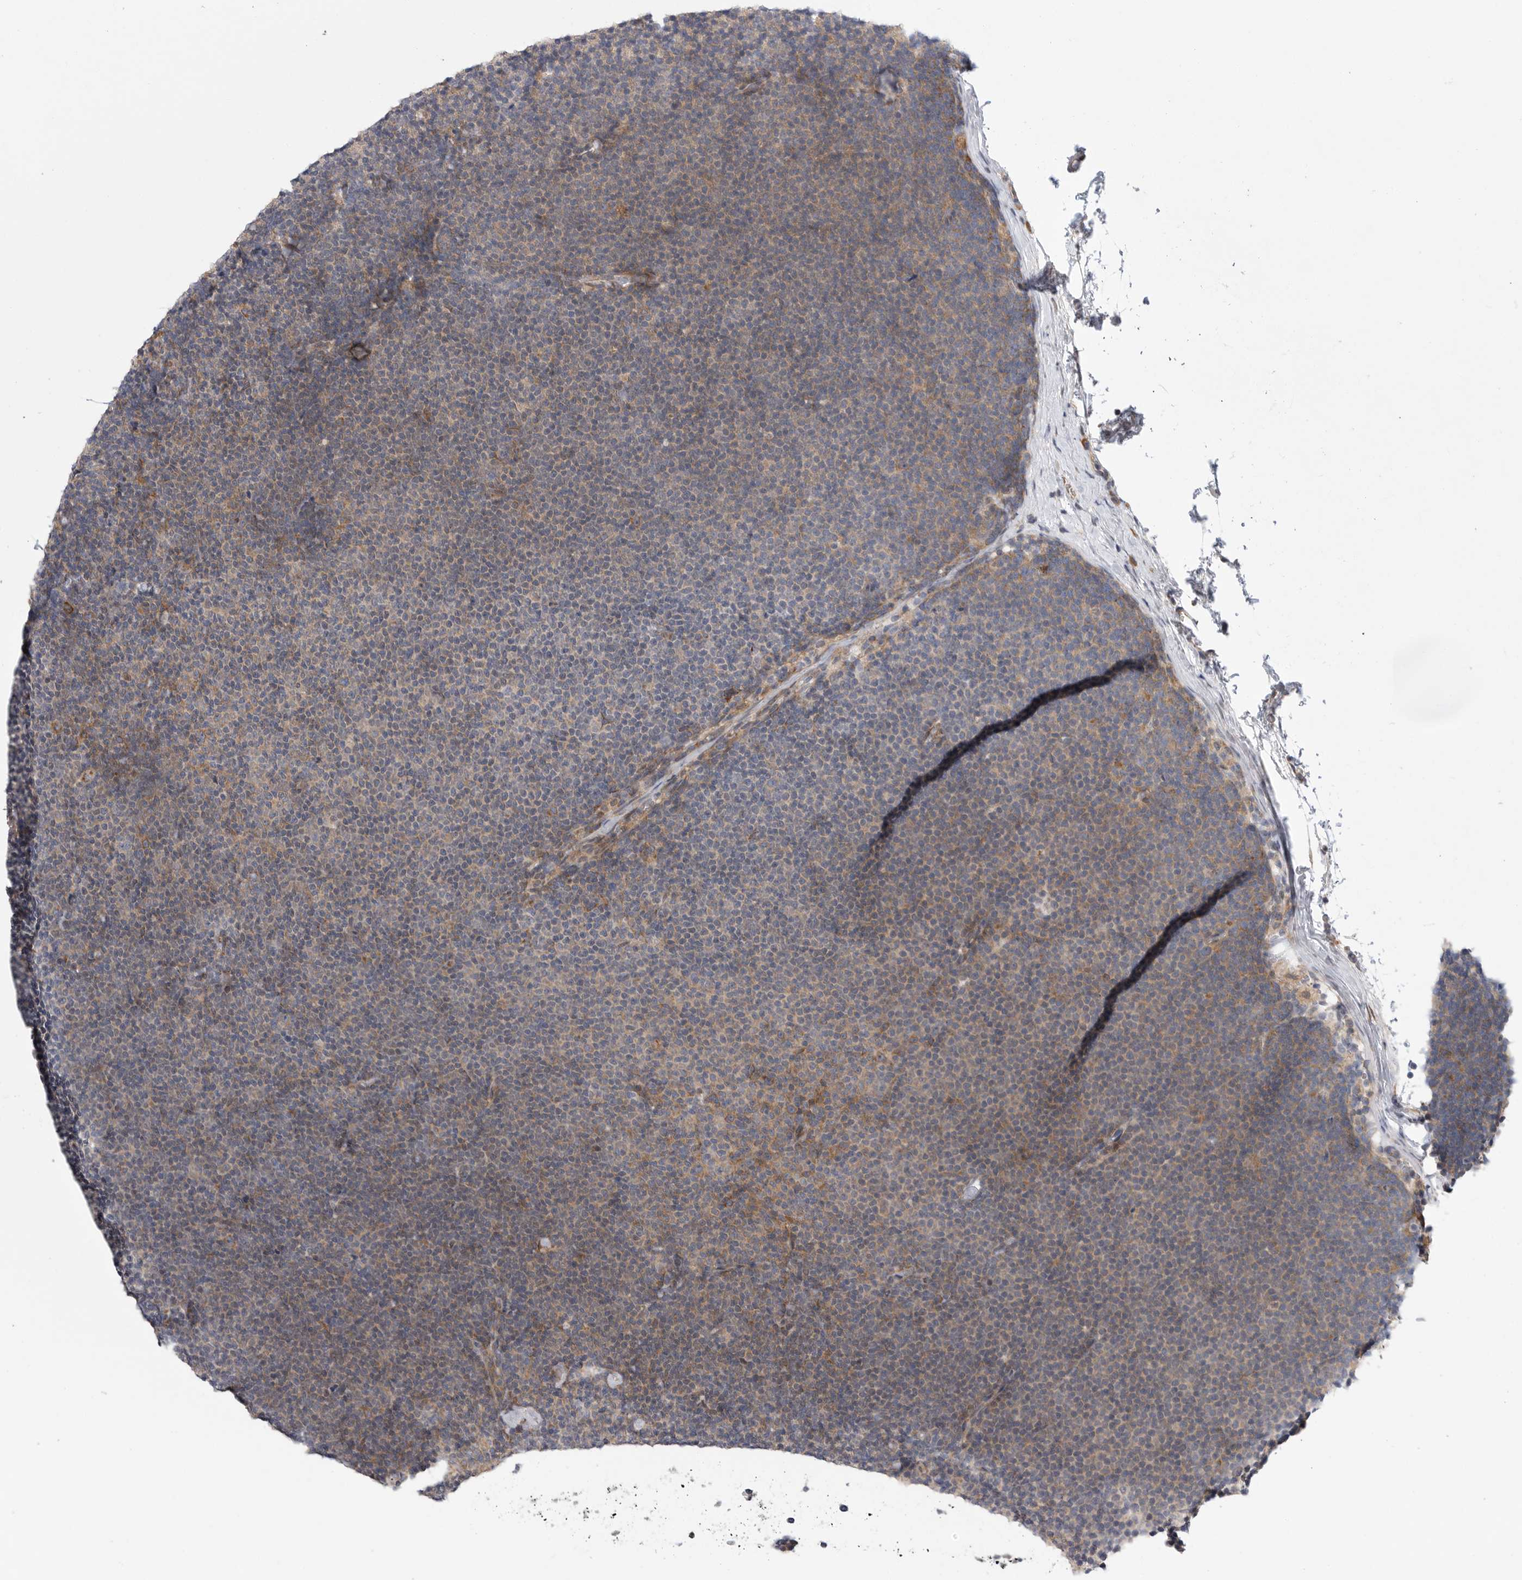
{"staining": {"intensity": "moderate", "quantity": "<25%", "location": "cytoplasmic/membranous"}, "tissue": "lymphoma", "cell_type": "Tumor cells", "image_type": "cancer", "snomed": [{"axis": "morphology", "description": "Malignant lymphoma, non-Hodgkin's type, Low grade"}, {"axis": "topography", "description": "Lymph node"}], "caption": "Immunohistochemical staining of lymphoma demonstrates moderate cytoplasmic/membranous protein expression in approximately <25% of tumor cells.", "gene": "FBXO43", "patient": {"sex": "female", "age": 53}}